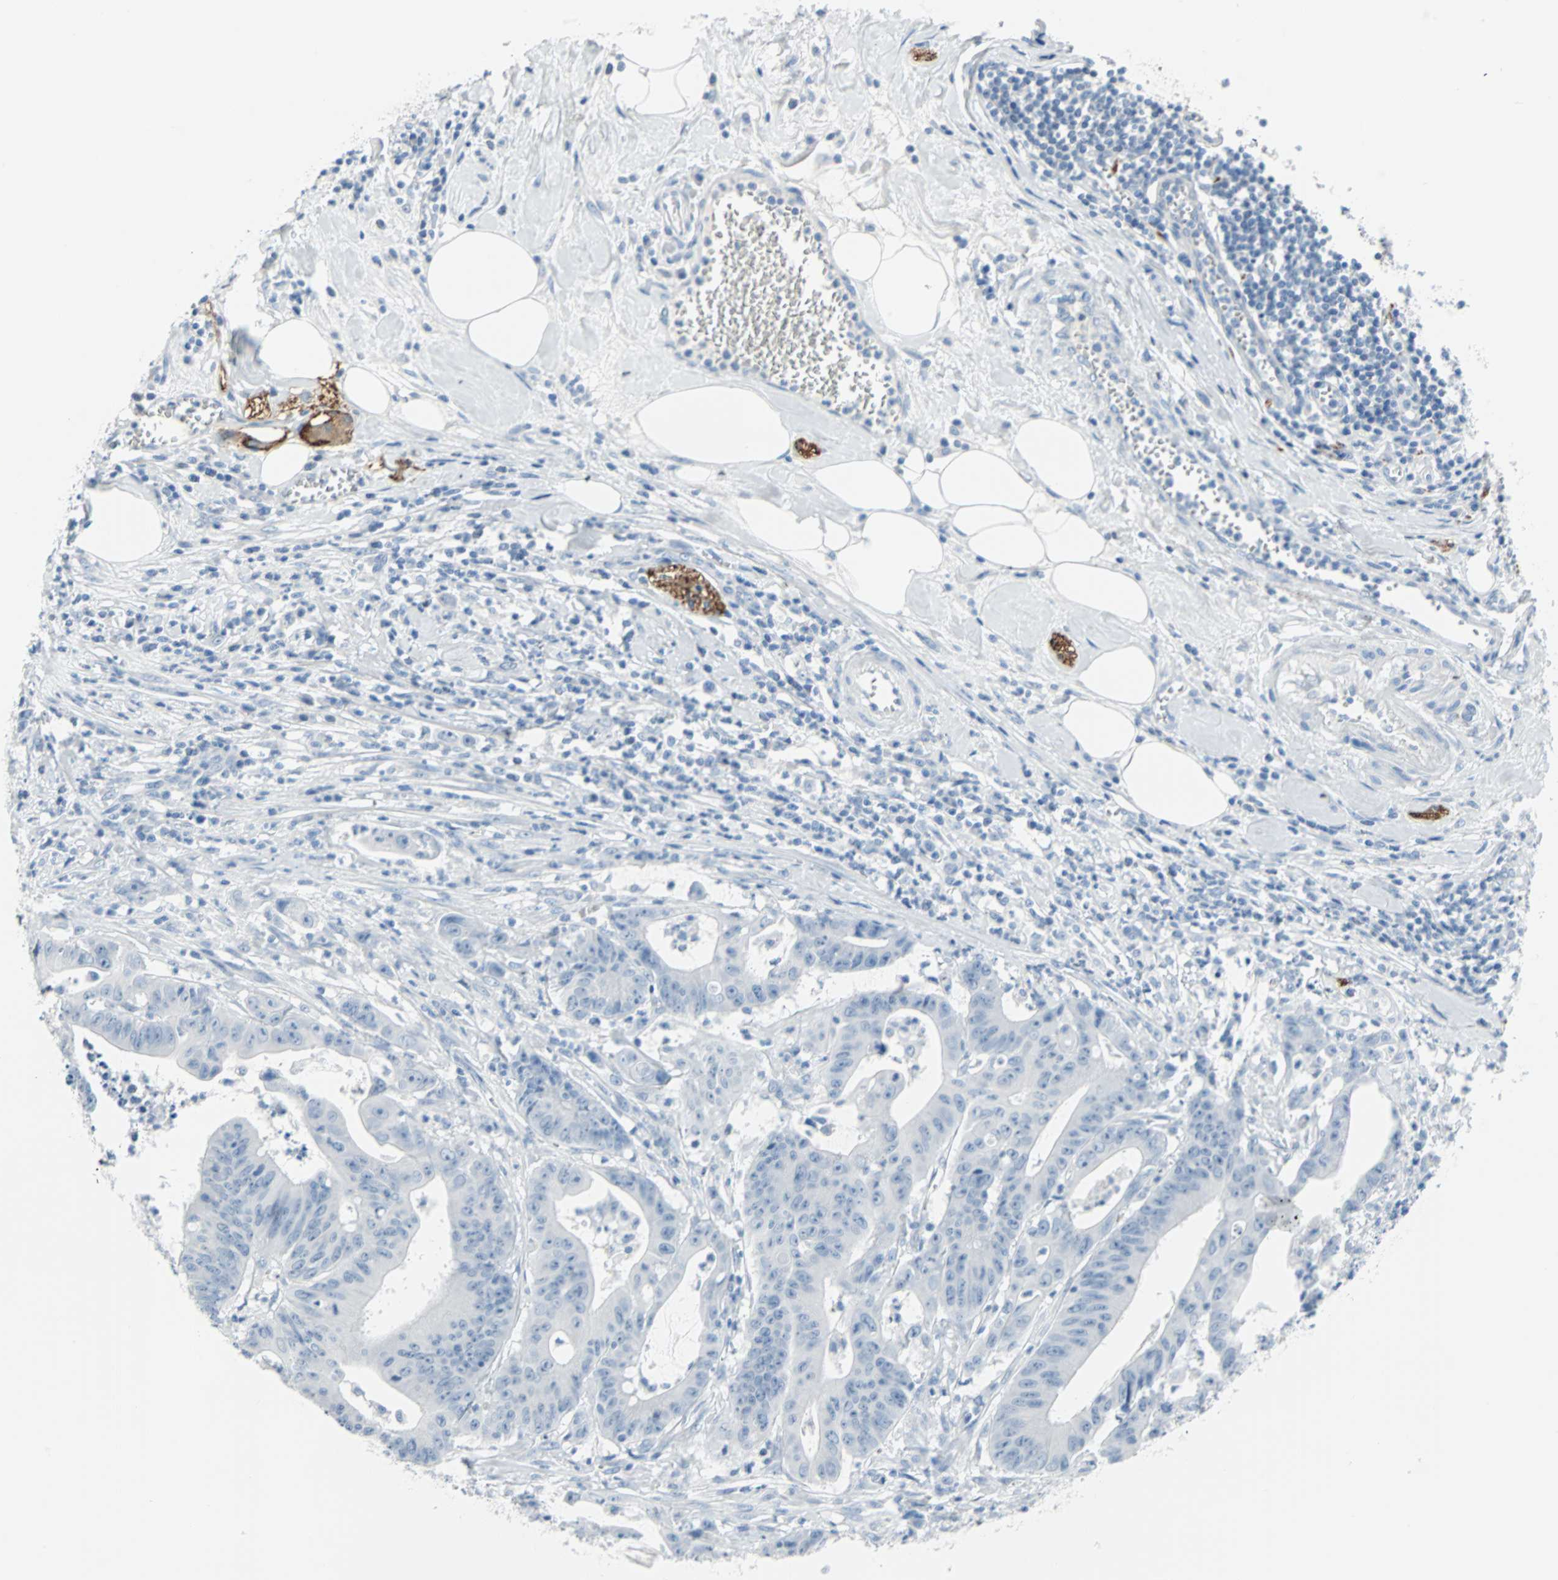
{"staining": {"intensity": "negative", "quantity": "none", "location": "none"}, "tissue": "colorectal cancer", "cell_type": "Tumor cells", "image_type": "cancer", "snomed": [{"axis": "morphology", "description": "Adenocarcinoma, NOS"}, {"axis": "topography", "description": "Colon"}], "caption": "A photomicrograph of colorectal cancer stained for a protein exhibits no brown staining in tumor cells.", "gene": "STX1A", "patient": {"sex": "male", "age": 45}}